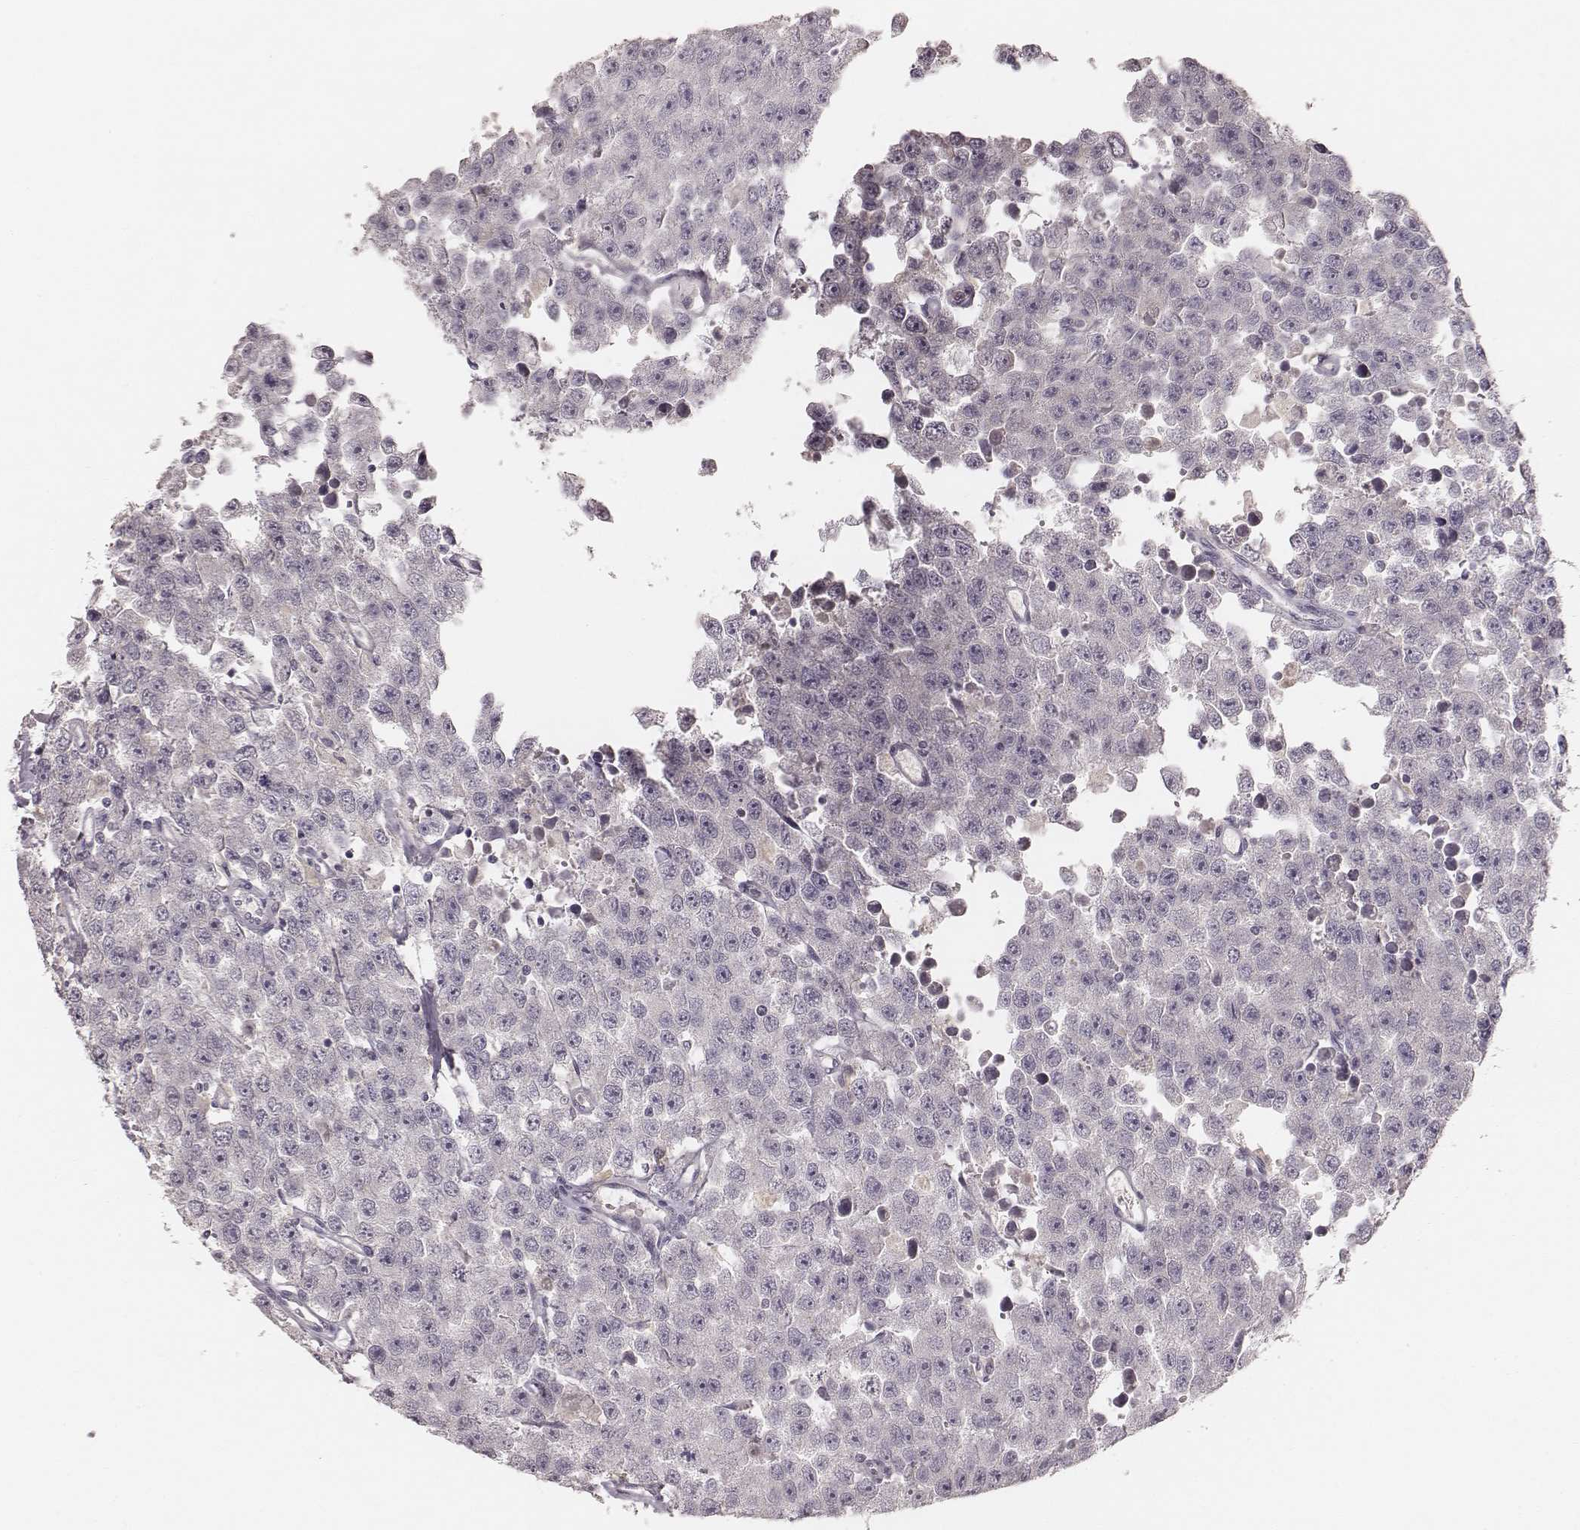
{"staining": {"intensity": "negative", "quantity": "none", "location": "none"}, "tissue": "testis cancer", "cell_type": "Tumor cells", "image_type": "cancer", "snomed": [{"axis": "morphology", "description": "Seminoma, NOS"}, {"axis": "topography", "description": "Testis"}], "caption": "Immunohistochemistry image of neoplastic tissue: human testis cancer stained with DAB displays no significant protein positivity in tumor cells. (DAB immunohistochemistry (IHC) visualized using brightfield microscopy, high magnification).", "gene": "LY6K", "patient": {"sex": "male", "age": 52}}